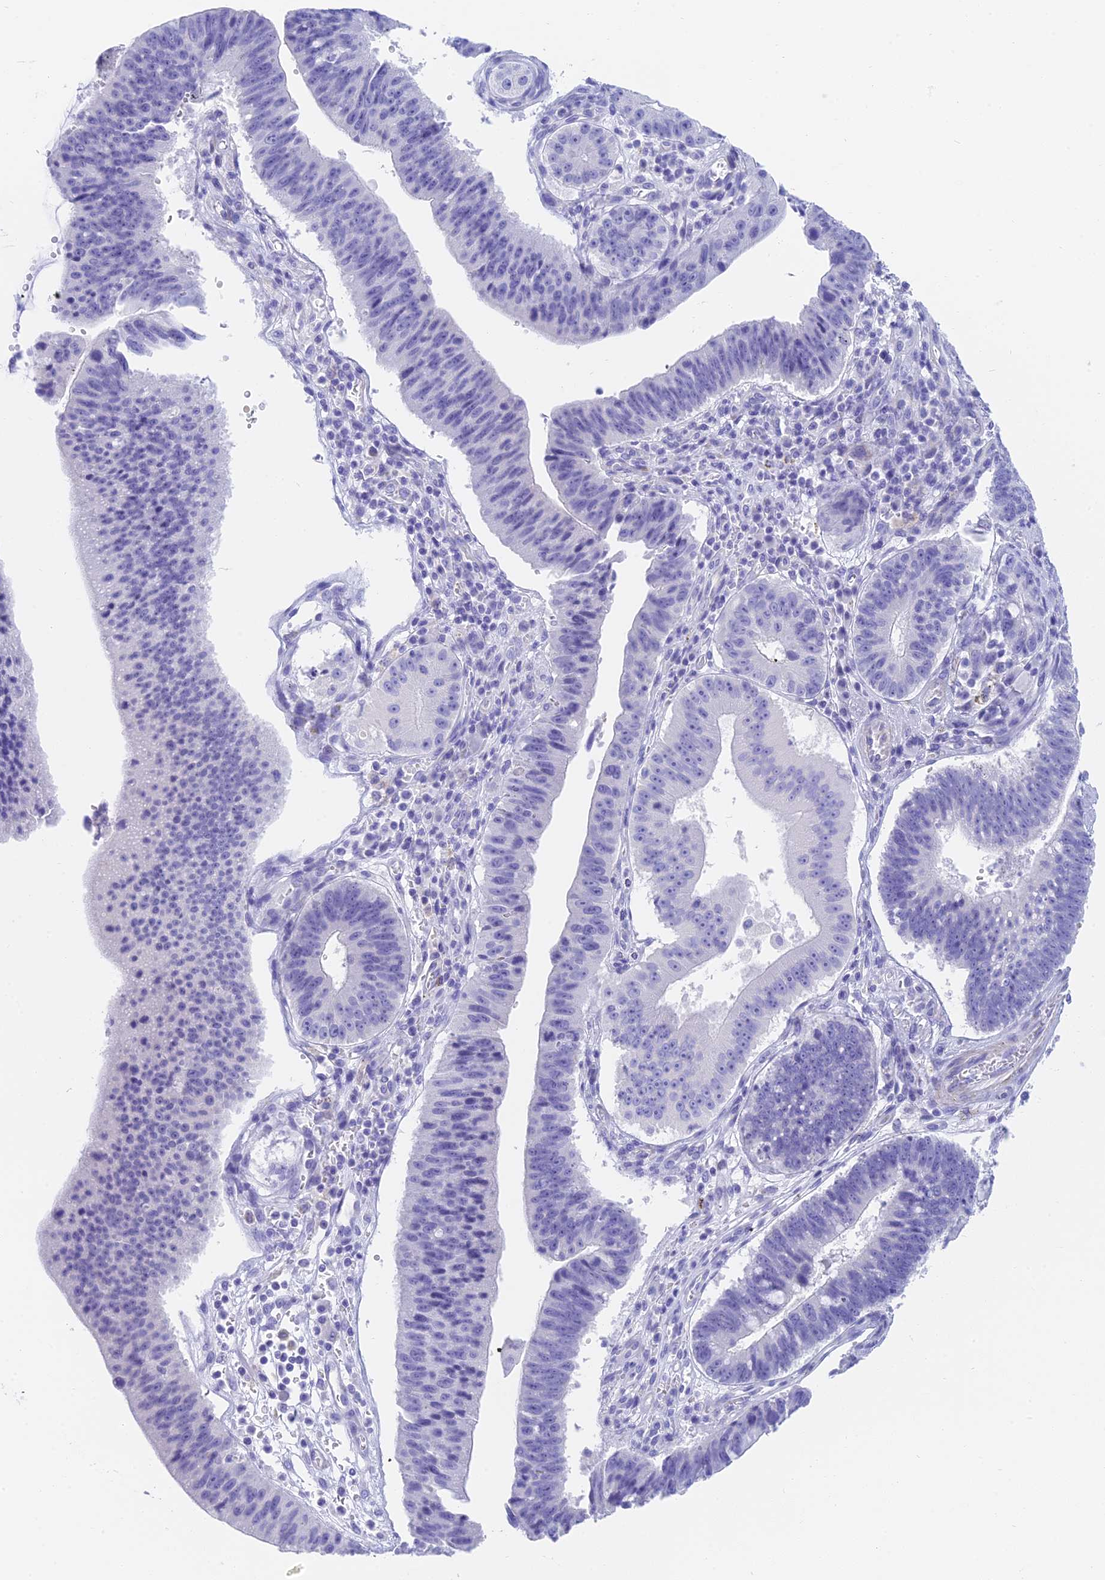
{"staining": {"intensity": "negative", "quantity": "none", "location": "none"}, "tissue": "stomach cancer", "cell_type": "Tumor cells", "image_type": "cancer", "snomed": [{"axis": "morphology", "description": "Adenocarcinoma, NOS"}, {"axis": "topography", "description": "Stomach"}], "caption": "Micrograph shows no significant protein staining in tumor cells of adenocarcinoma (stomach).", "gene": "SLC36A2", "patient": {"sex": "male", "age": 59}}